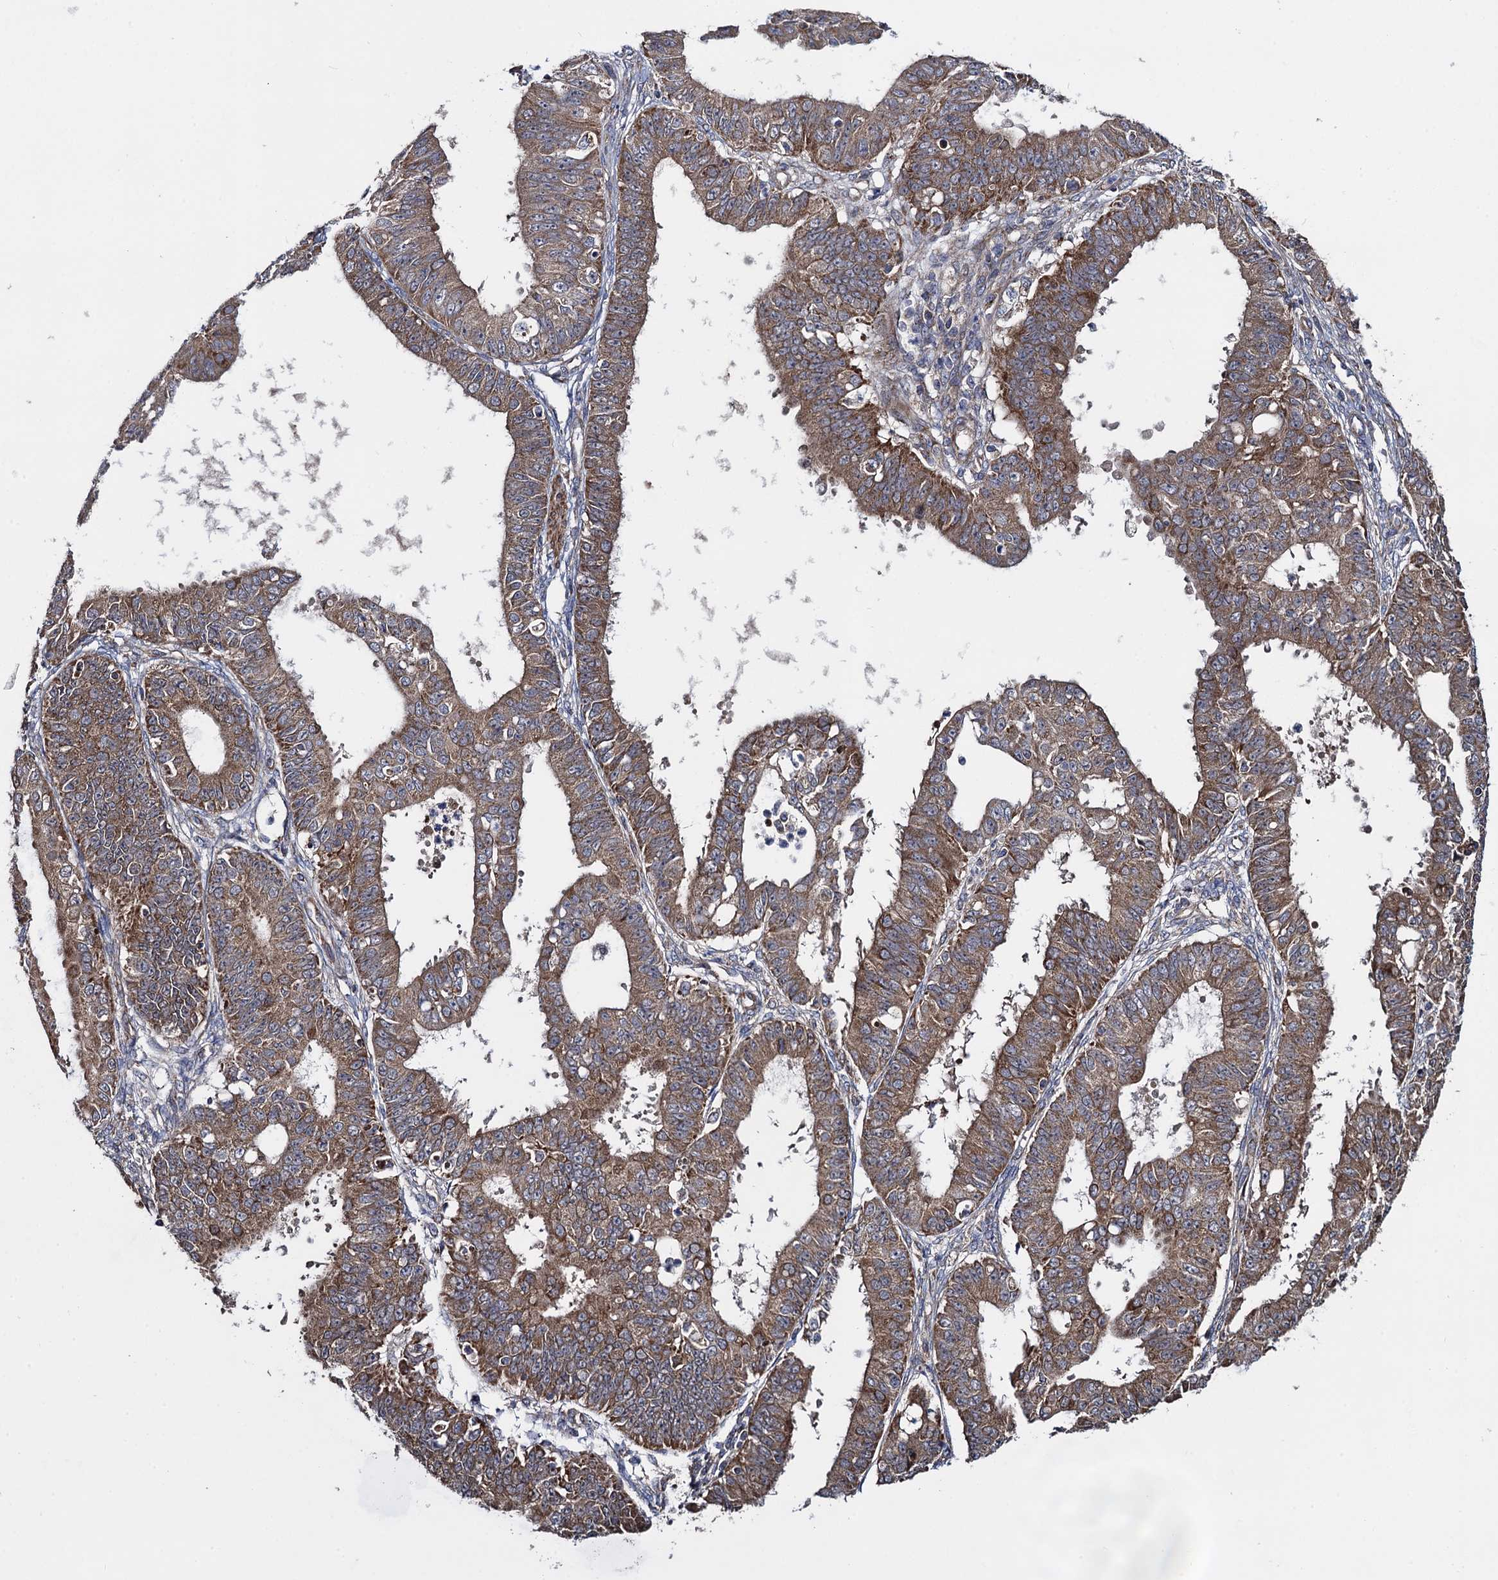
{"staining": {"intensity": "moderate", "quantity": ">75%", "location": "cytoplasmic/membranous"}, "tissue": "ovarian cancer", "cell_type": "Tumor cells", "image_type": "cancer", "snomed": [{"axis": "morphology", "description": "Carcinoma, endometroid"}, {"axis": "topography", "description": "Appendix"}, {"axis": "topography", "description": "Ovary"}], "caption": "Endometroid carcinoma (ovarian) tissue shows moderate cytoplasmic/membranous staining in about >75% of tumor cells The staining is performed using DAB brown chromogen to label protein expression. The nuclei are counter-stained blue using hematoxylin.", "gene": "HAUS1", "patient": {"sex": "female", "age": 42}}